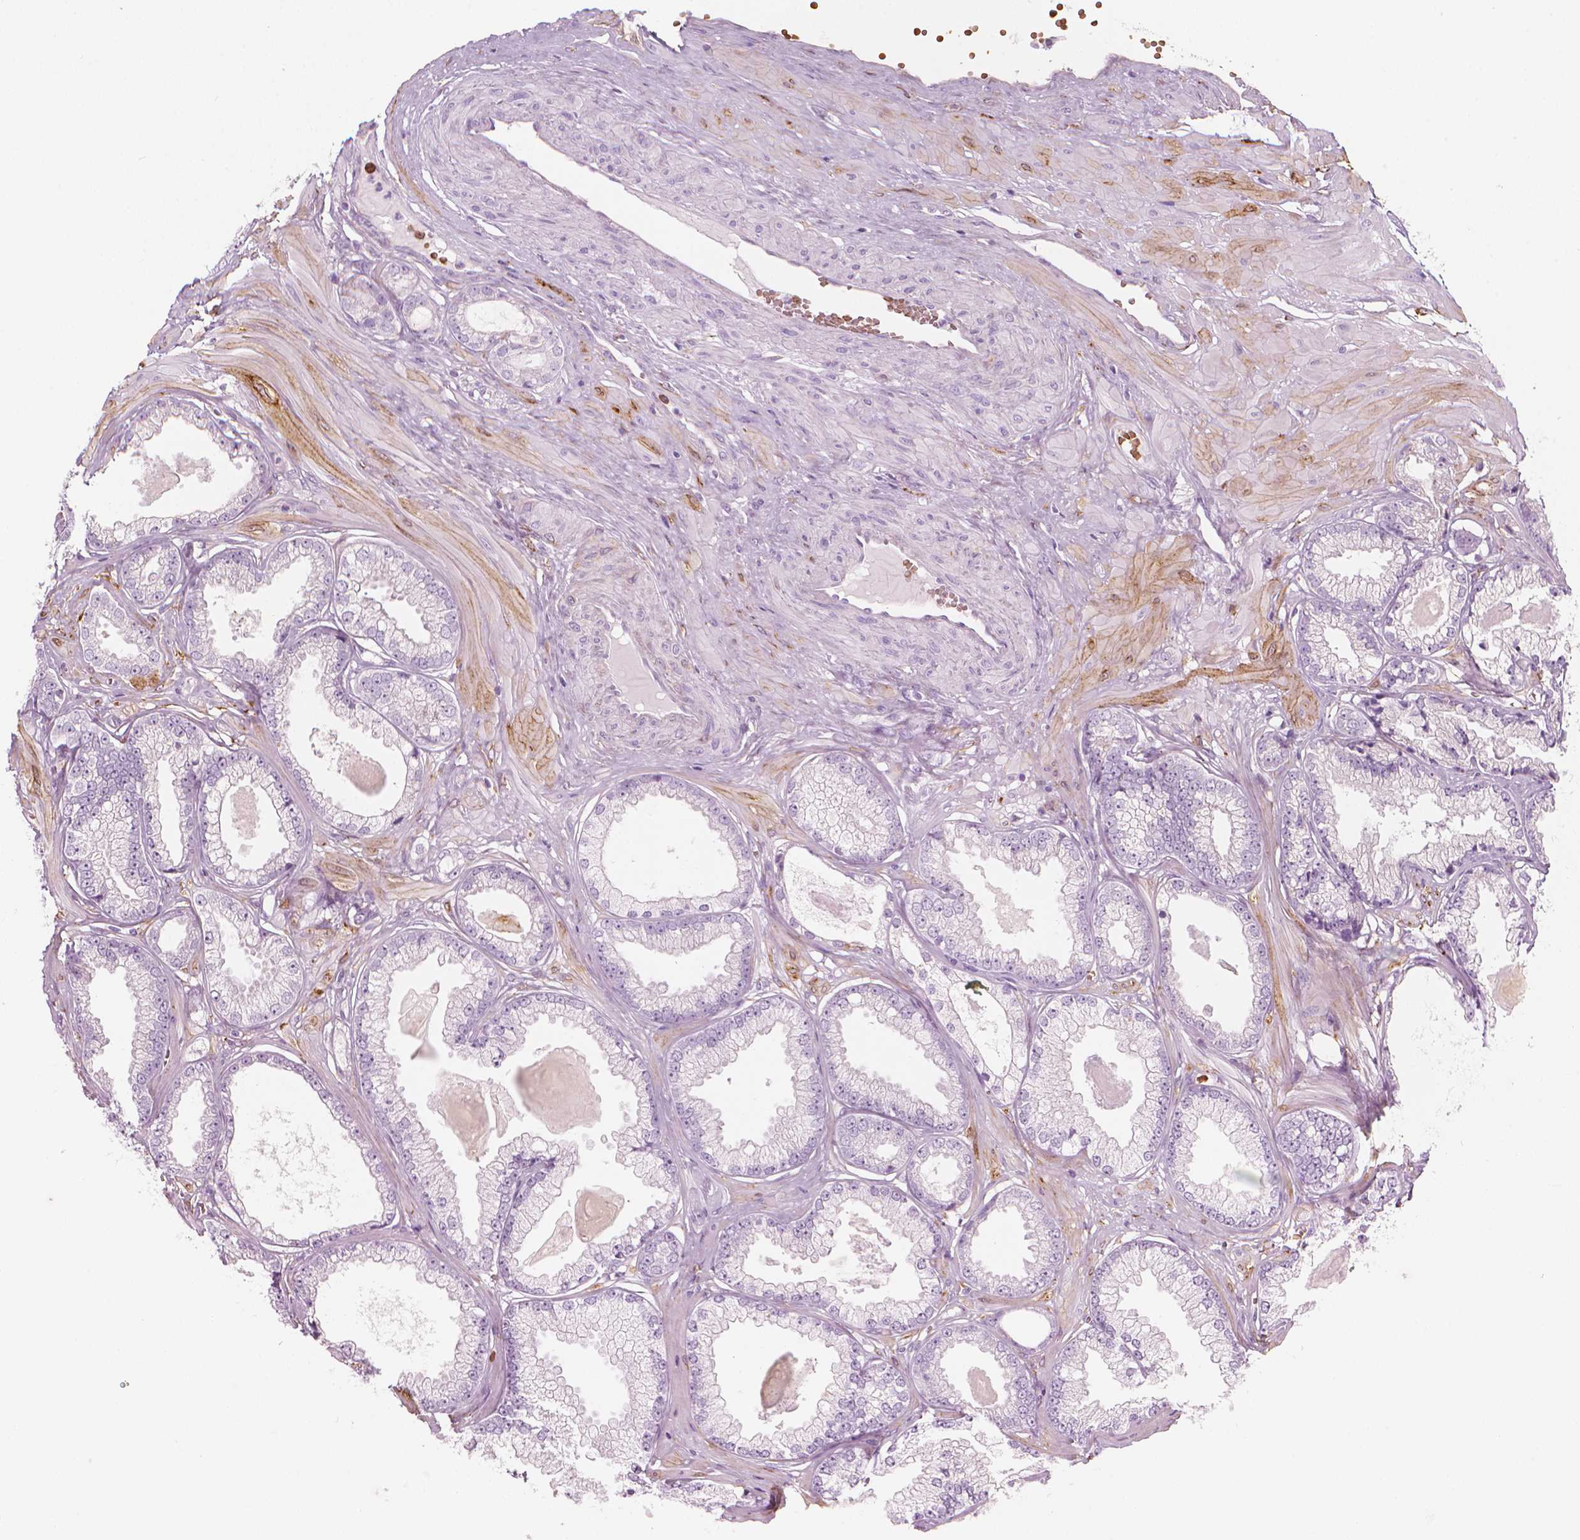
{"staining": {"intensity": "negative", "quantity": "none", "location": "none"}, "tissue": "prostate cancer", "cell_type": "Tumor cells", "image_type": "cancer", "snomed": [{"axis": "morphology", "description": "Adenocarcinoma, Low grade"}, {"axis": "topography", "description": "Prostate"}], "caption": "This image is of prostate adenocarcinoma (low-grade) stained with immunohistochemistry (IHC) to label a protein in brown with the nuclei are counter-stained blue. There is no positivity in tumor cells. (DAB (3,3'-diaminobenzidine) IHC visualized using brightfield microscopy, high magnification).", "gene": "CES1", "patient": {"sex": "male", "age": 64}}